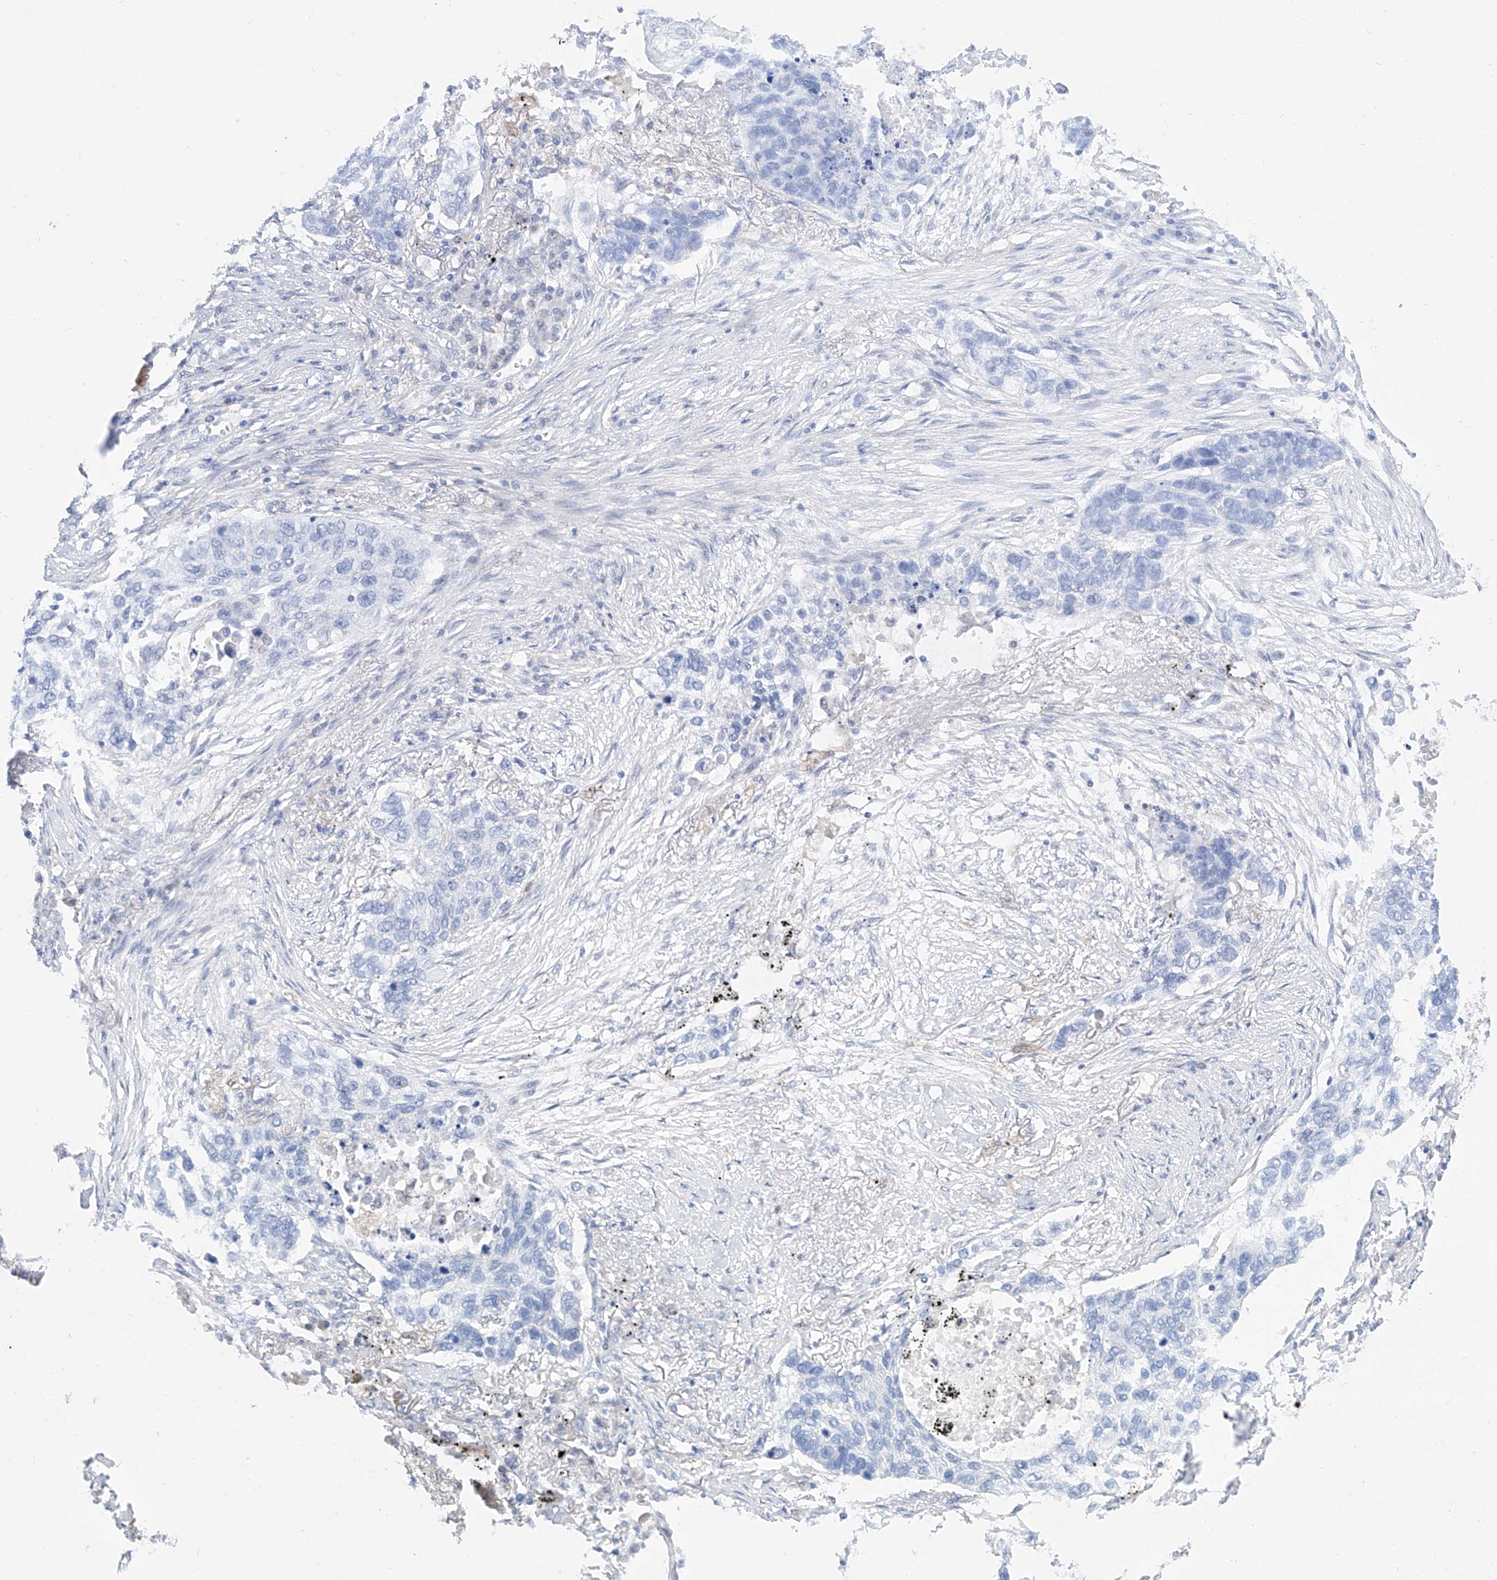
{"staining": {"intensity": "negative", "quantity": "none", "location": "none"}, "tissue": "lung cancer", "cell_type": "Tumor cells", "image_type": "cancer", "snomed": [{"axis": "morphology", "description": "Squamous cell carcinoma, NOS"}, {"axis": "topography", "description": "Lung"}], "caption": "Squamous cell carcinoma (lung) stained for a protein using IHC reveals no positivity tumor cells.", "gene": "PDXK", "patient": {"sex": "female", "age": 63}}